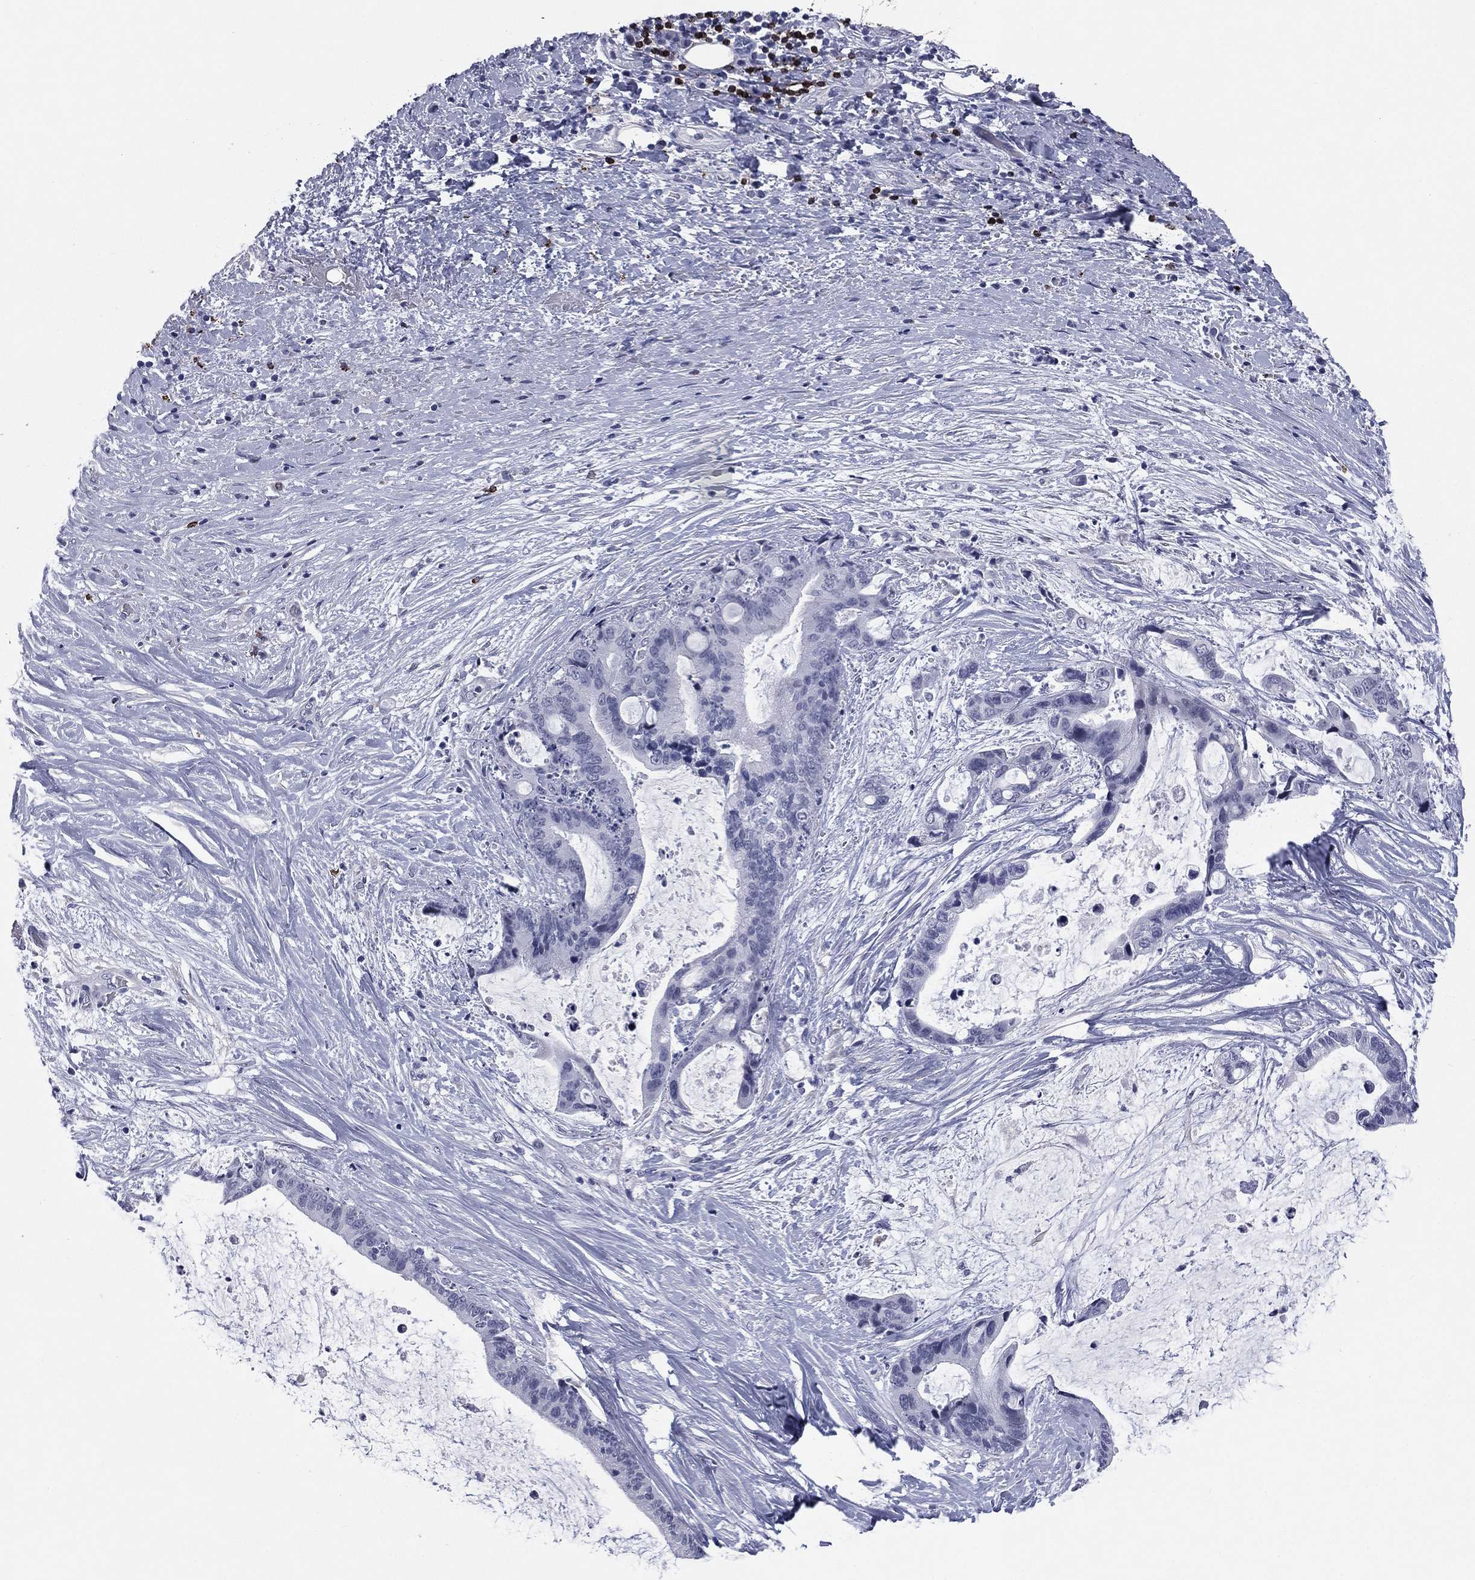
{"staining": {"intensity": "negative", "quantity": "none", "location": "none"}, "tissue": "liver cancer", "cell_type": "Tumor cells", "image_type": "cancer", "snomed": [{"axis": "morphology", "description": "Cholangiocarcinoma"}, {"axis": "topography", "description": "Liver"}], "caption": "Immunohistochemical staining of human liver cancer (cholangiocarcinoma) demonstrates no significant expression in tumor cells.", "gene": "HLA-DOA", "patient": {"sex": "female", "age": 73}}